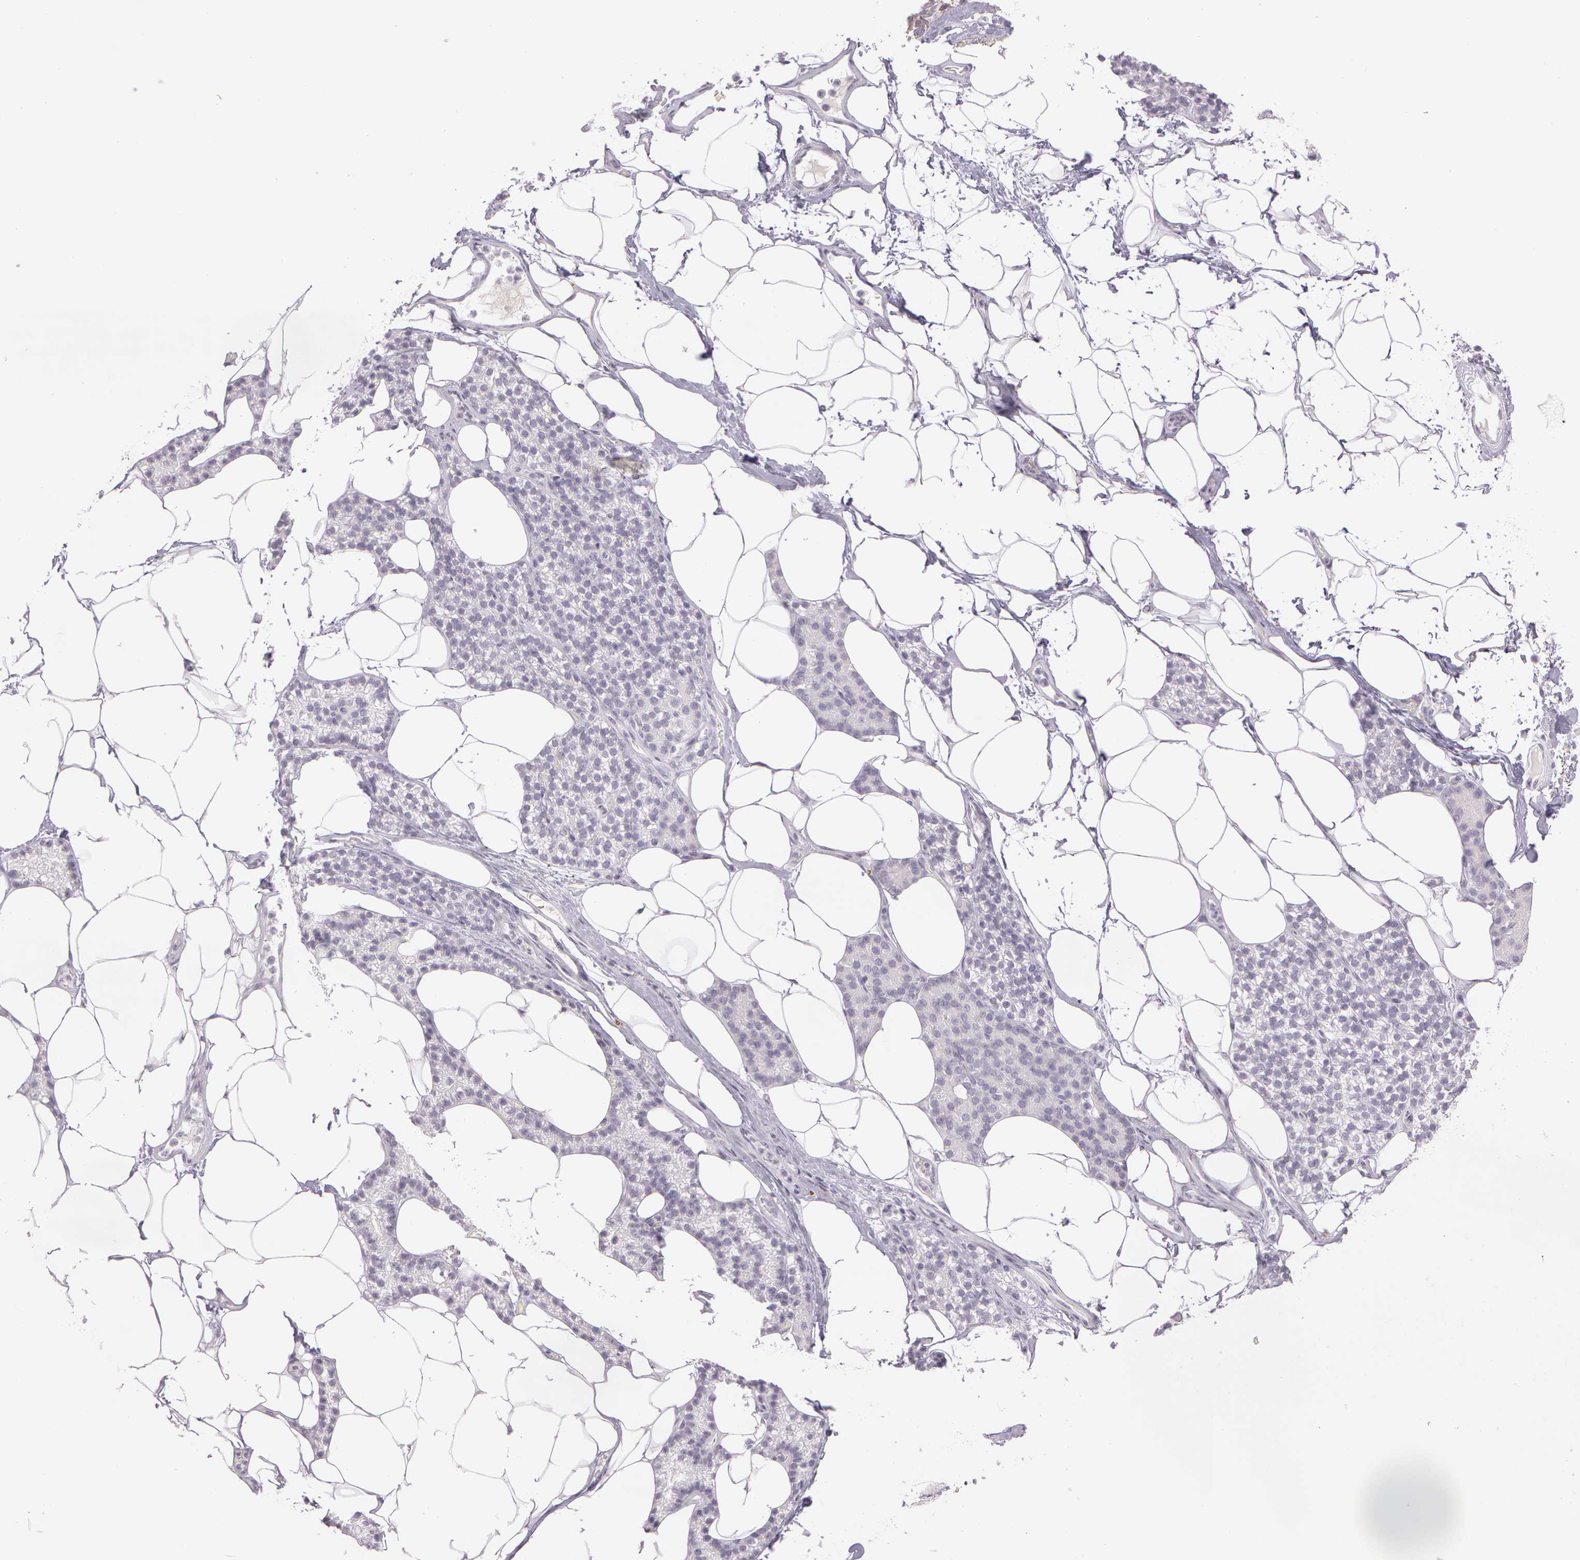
{"staining": {"intensity": "negative", "quantity": "none", "location": "none"}, "tissue": "skeletal muscle", "cell_type": "Myocytes", "image_type": "normal", "snomed": [{"axis": "morphology", "description": "Normal tissue, NOS"}, {"axis": "topography", "description": "Skeletal muscle"}, {"axis": "topography", "description": "Parathyroid gland"}], "caption": "An image of skeletal muscle stained for a protein shows no brown staining in myocytes. Brightfield microscopy of immunohistochemistry (IHC) stained with DAB (brown) and hematoxylin (blue), captured at high magnification.", "gene": "OTC", "patient": {"sex": "female", "age": 37}}